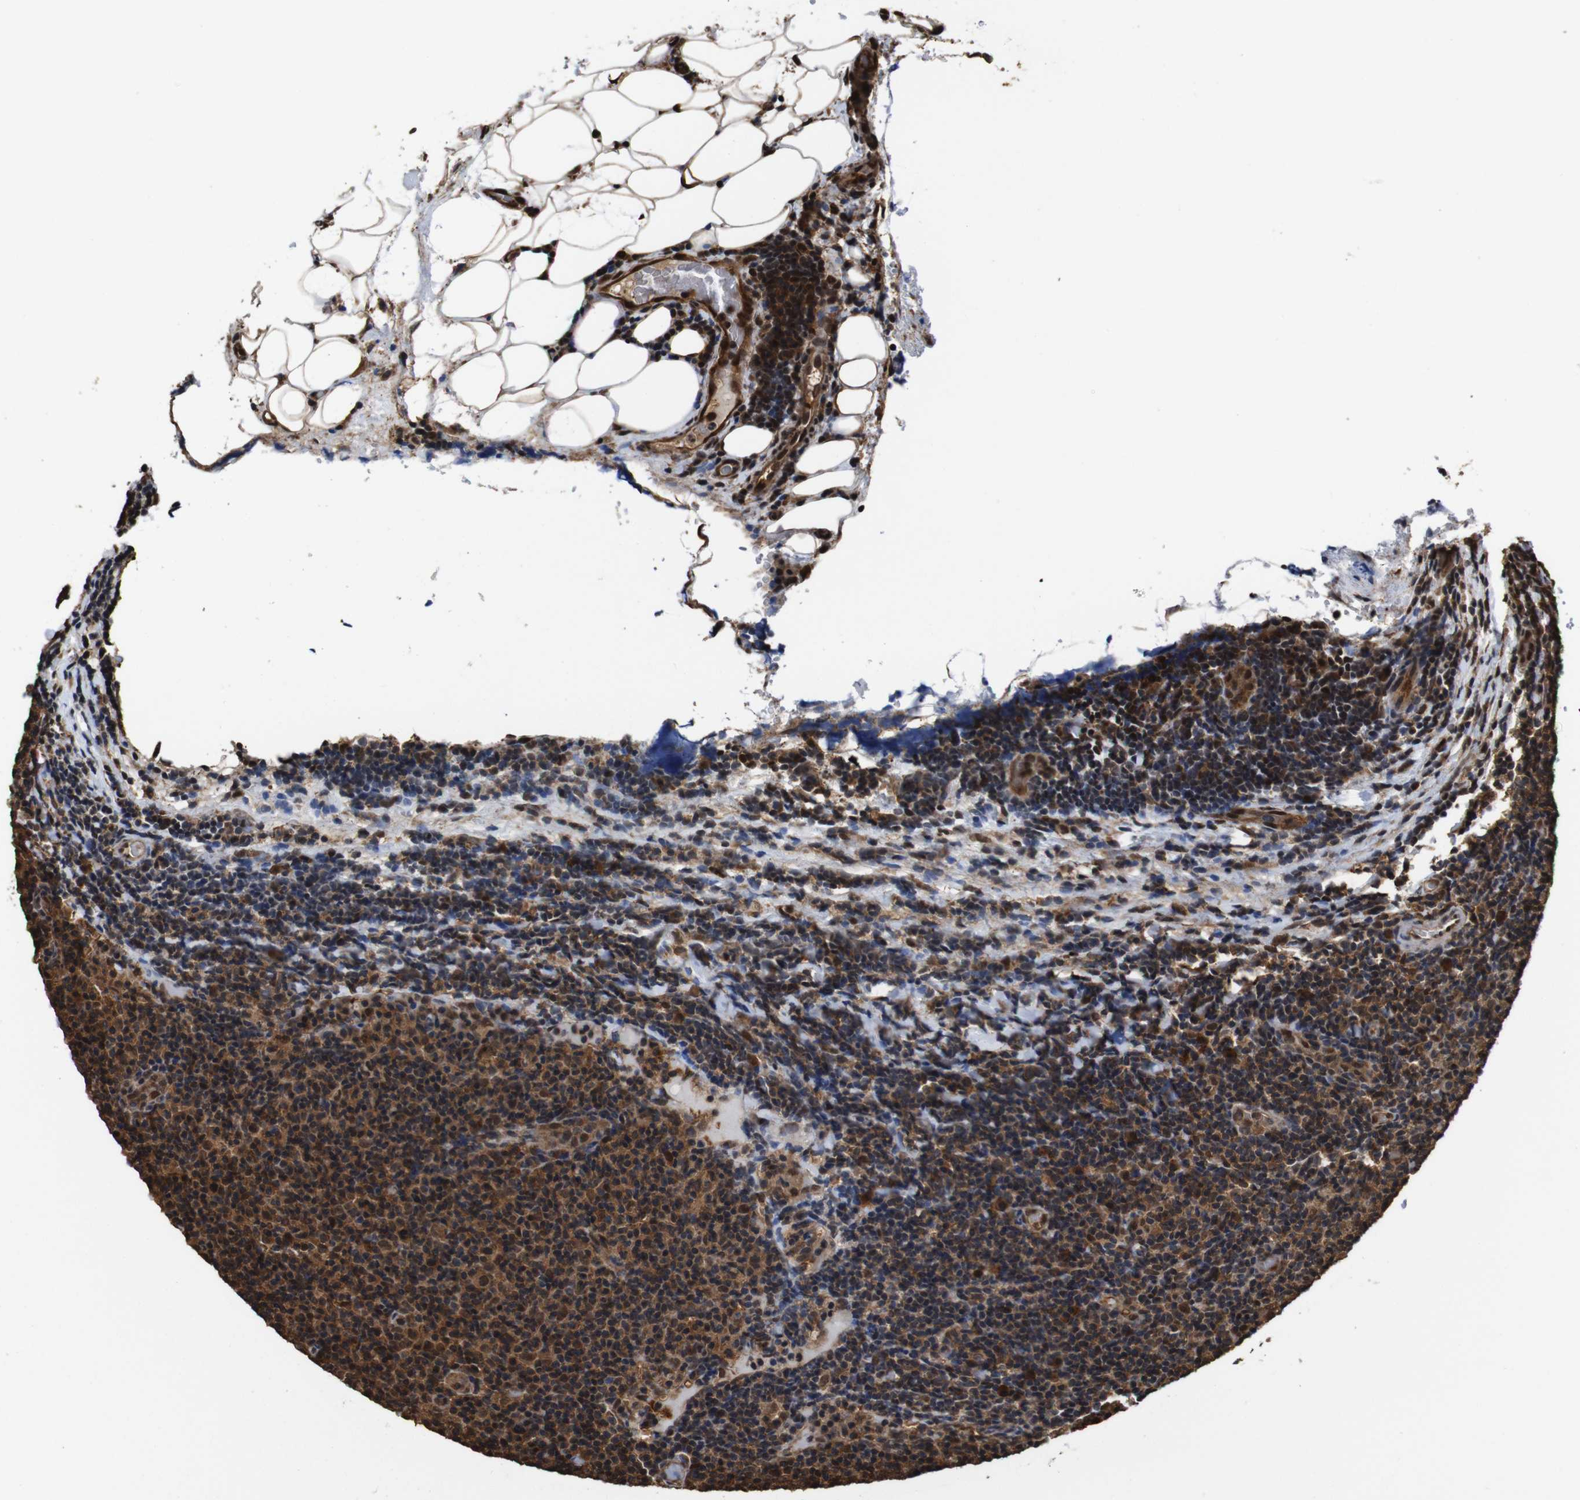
{"staining": {"intensity": "strong", "quantity": ">75%", "location": "cytoplasmic/membranous,nuclear"}, "tissue": "lymphoma", "cell_type": "Tumor cells", "image_type": "cancer", "snomed": [{"axis": "morphology", "description": "Malignant lymphoma, non-Hodgkin's type, Low grade"}, {"axis": "topography", "description": "Lymph node"}], "caption": "Brown immunohistochemical staining in human malignant lymphoma, non-Hodgkin's type (low-grade) exhibits strong cytoplasmic/membranous and nuclear expression in about >75% of tumor cells.", "gene": "VCP", "patient": {"sex": "male", "age": 83}}